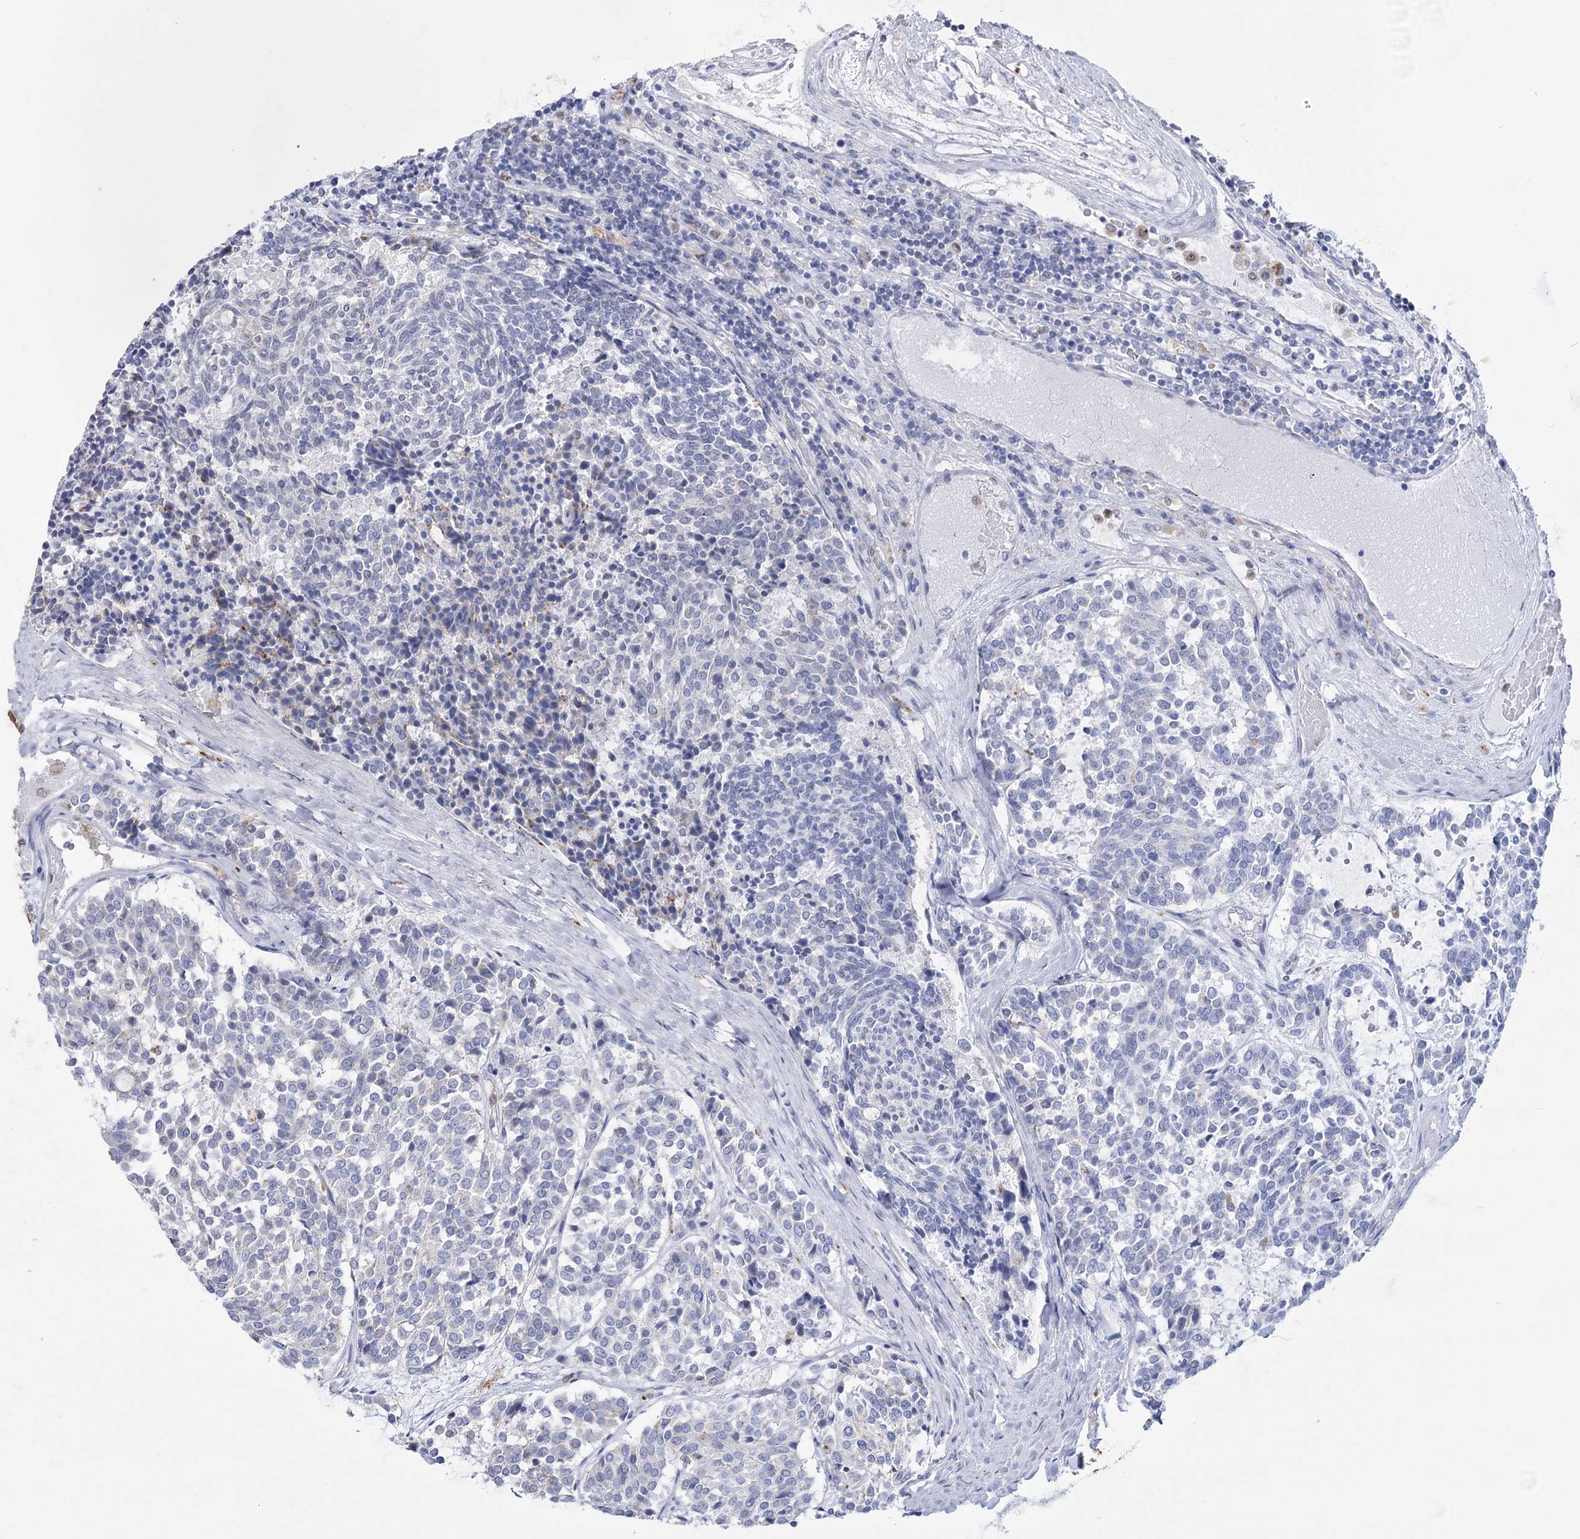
{"staining": {"intensity": "negative", "quantity": "none", "location": "none"}, "tissue": "carcinoid", "cell_type": "Tumor cells", "image_type": "cancer", "snomed": [{"axis": "morphology", "description": "Carcinoid, malignant, NOS"}, {"axis": "topography", "description": "Pancreas"}], "caption": "Tumor cells are negative for brown protein staining in carcinoid.", "gene": "SIAE", "patient": {"sex": "female", "age": 54}}